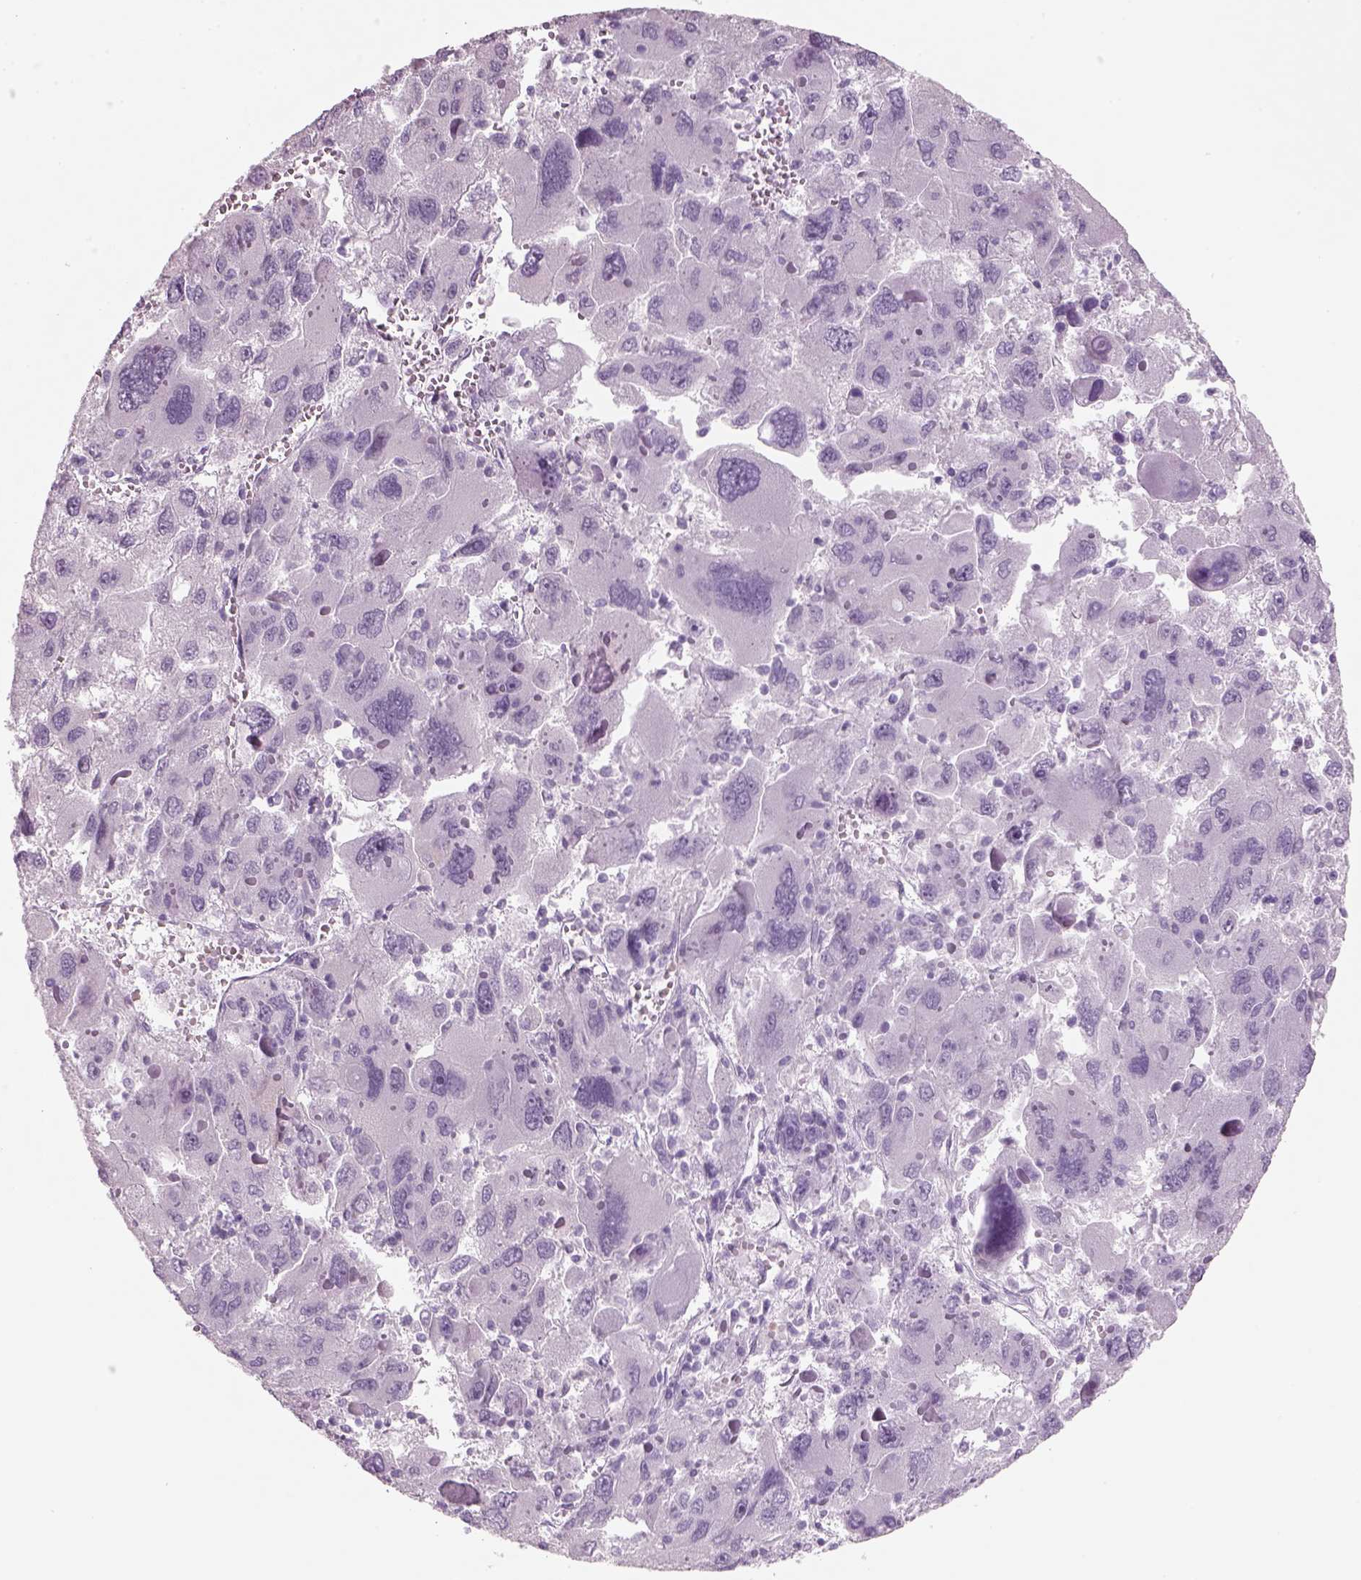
{"staining": {"intensity": "negative", "quantity": "none", "location": "none"}, "tissue": "liver cancer", "cell_type": "Tumor cells", "image_type": "cancer", "snomed": [{"axis": "morphology", "description": "Carcinoma, Hepatocellular, NOS"}, {"axis": "topography", "description": "Liver"}], "caption": "Immunohistochemistry (IHC) photomicrograph of liver hepatocellular carcinoma stained for a protein (brown), which reveals no staining in tumor cells.", "gene": "SLC6A2", "patient": {"sex": "female", "age": 41}}